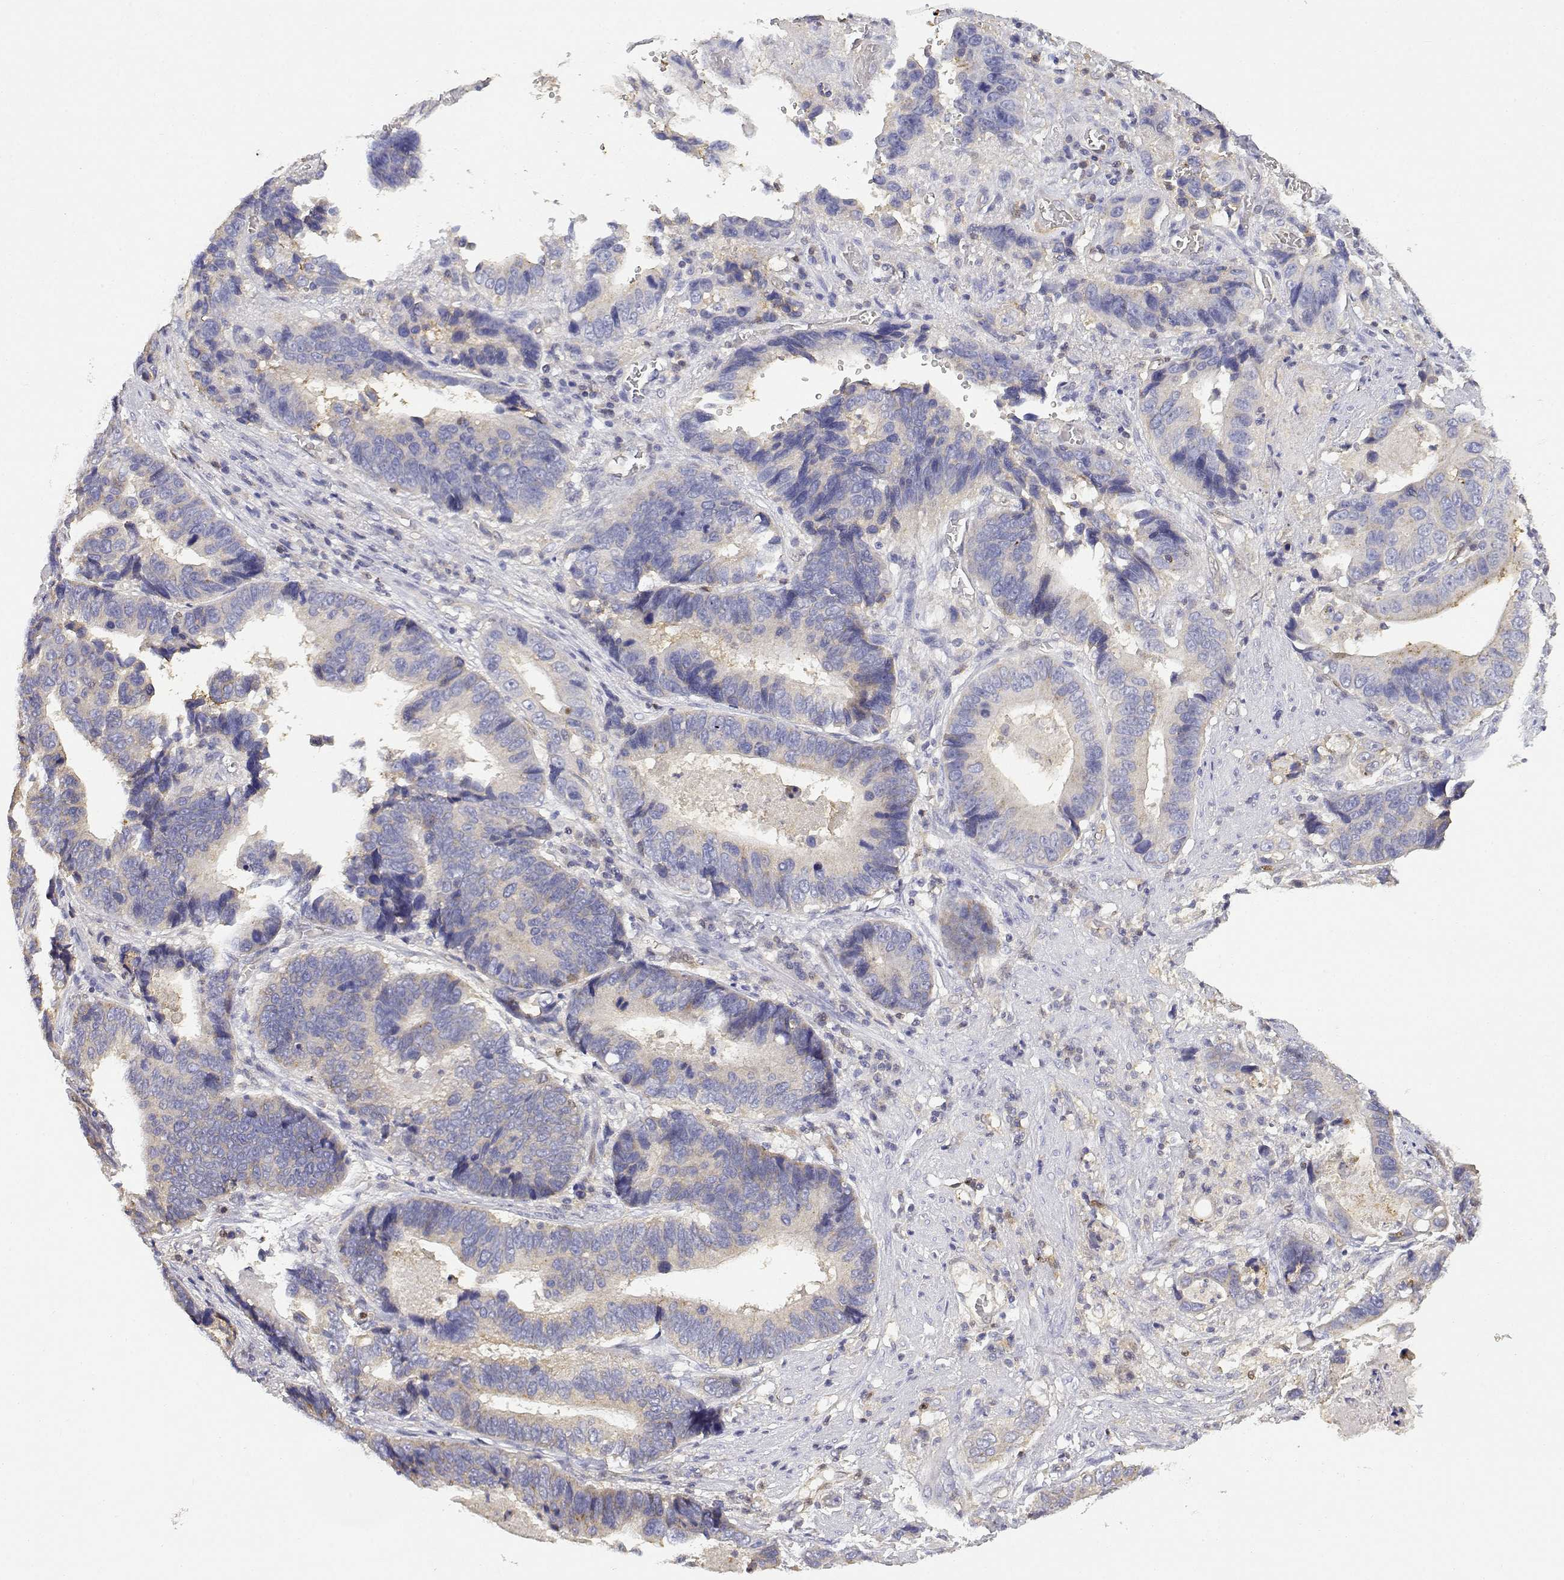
{"staining": {"intensity": "weak", "quantity": "<25%", "location": "cytoplasmic/membranous"}, "tissue": "stomach cancer", "cell_type": "Tumor cells", "image_type": "cancer", "snomed": [{"axis": "morphology", "description": "Adenocarcinoma, NOS"}, {"axis": "topography", "description": "Stomach"}], "caption": "Stomach cancer (adenocarcinoma) was stained to show a protein in brown. There is no significant staining in tumor cells.", "gene": "ADA", "patient": {"sex": "male", "age": 84}}